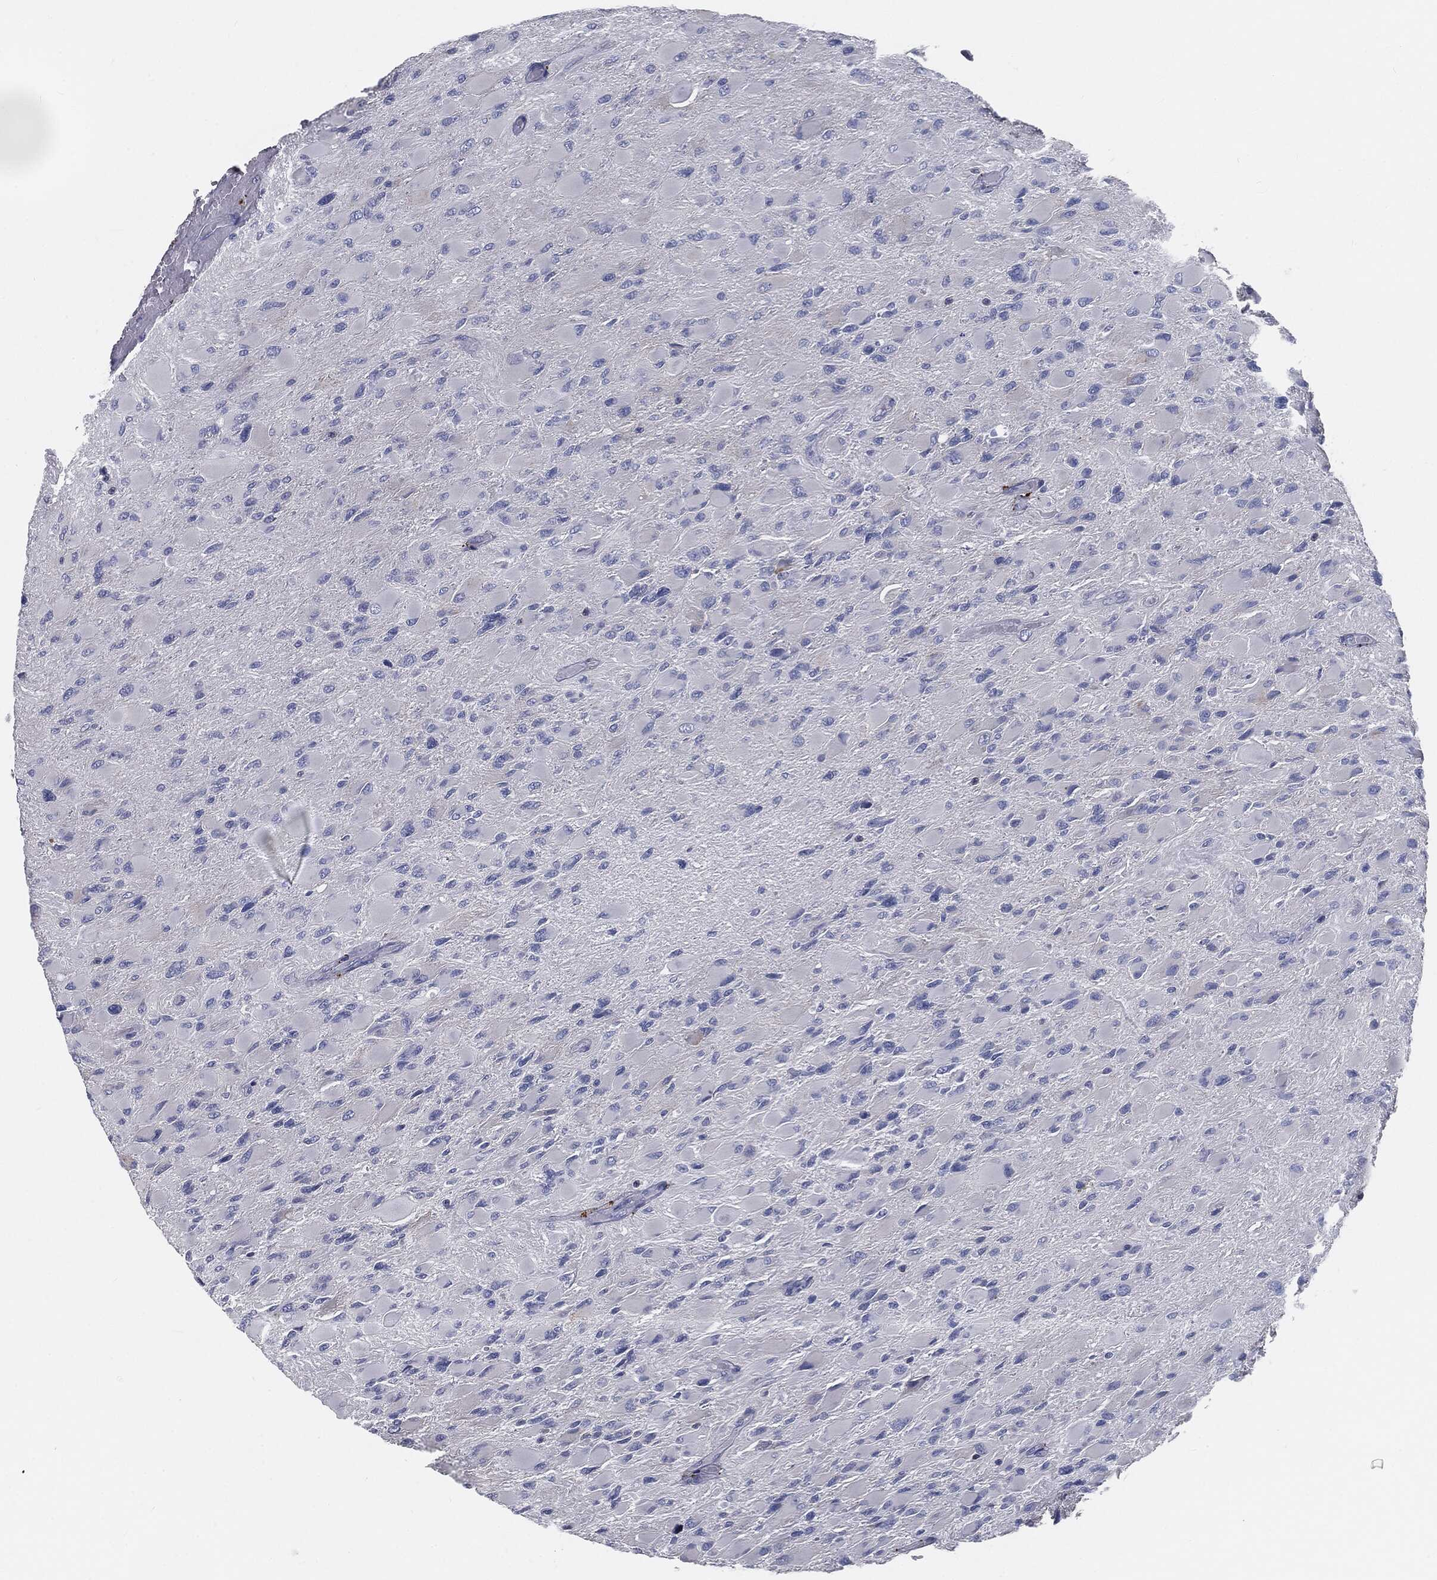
{"staining": {"intensity": "negative", "quantity": "none", "location": "none"}, "tissue": "glioma", "cell_type": "Tumor cells", "image_type": "cancer", "snomed": [{"axis": "morphology", "description": "Glioma, malignant, High grade"}, {"axis": "topography", "description": "Cerebral cortex"}], "caption": "A micrograph of malignant glioma (high-grade) stained for a protein exhibits no brown staining in tumor cells. (DAB immunohistochemistry (IHC) visualized using brightfield microscopy, high magnification).", "gene": "CAV3", "patient": {"sex": "female", "age": 36}}